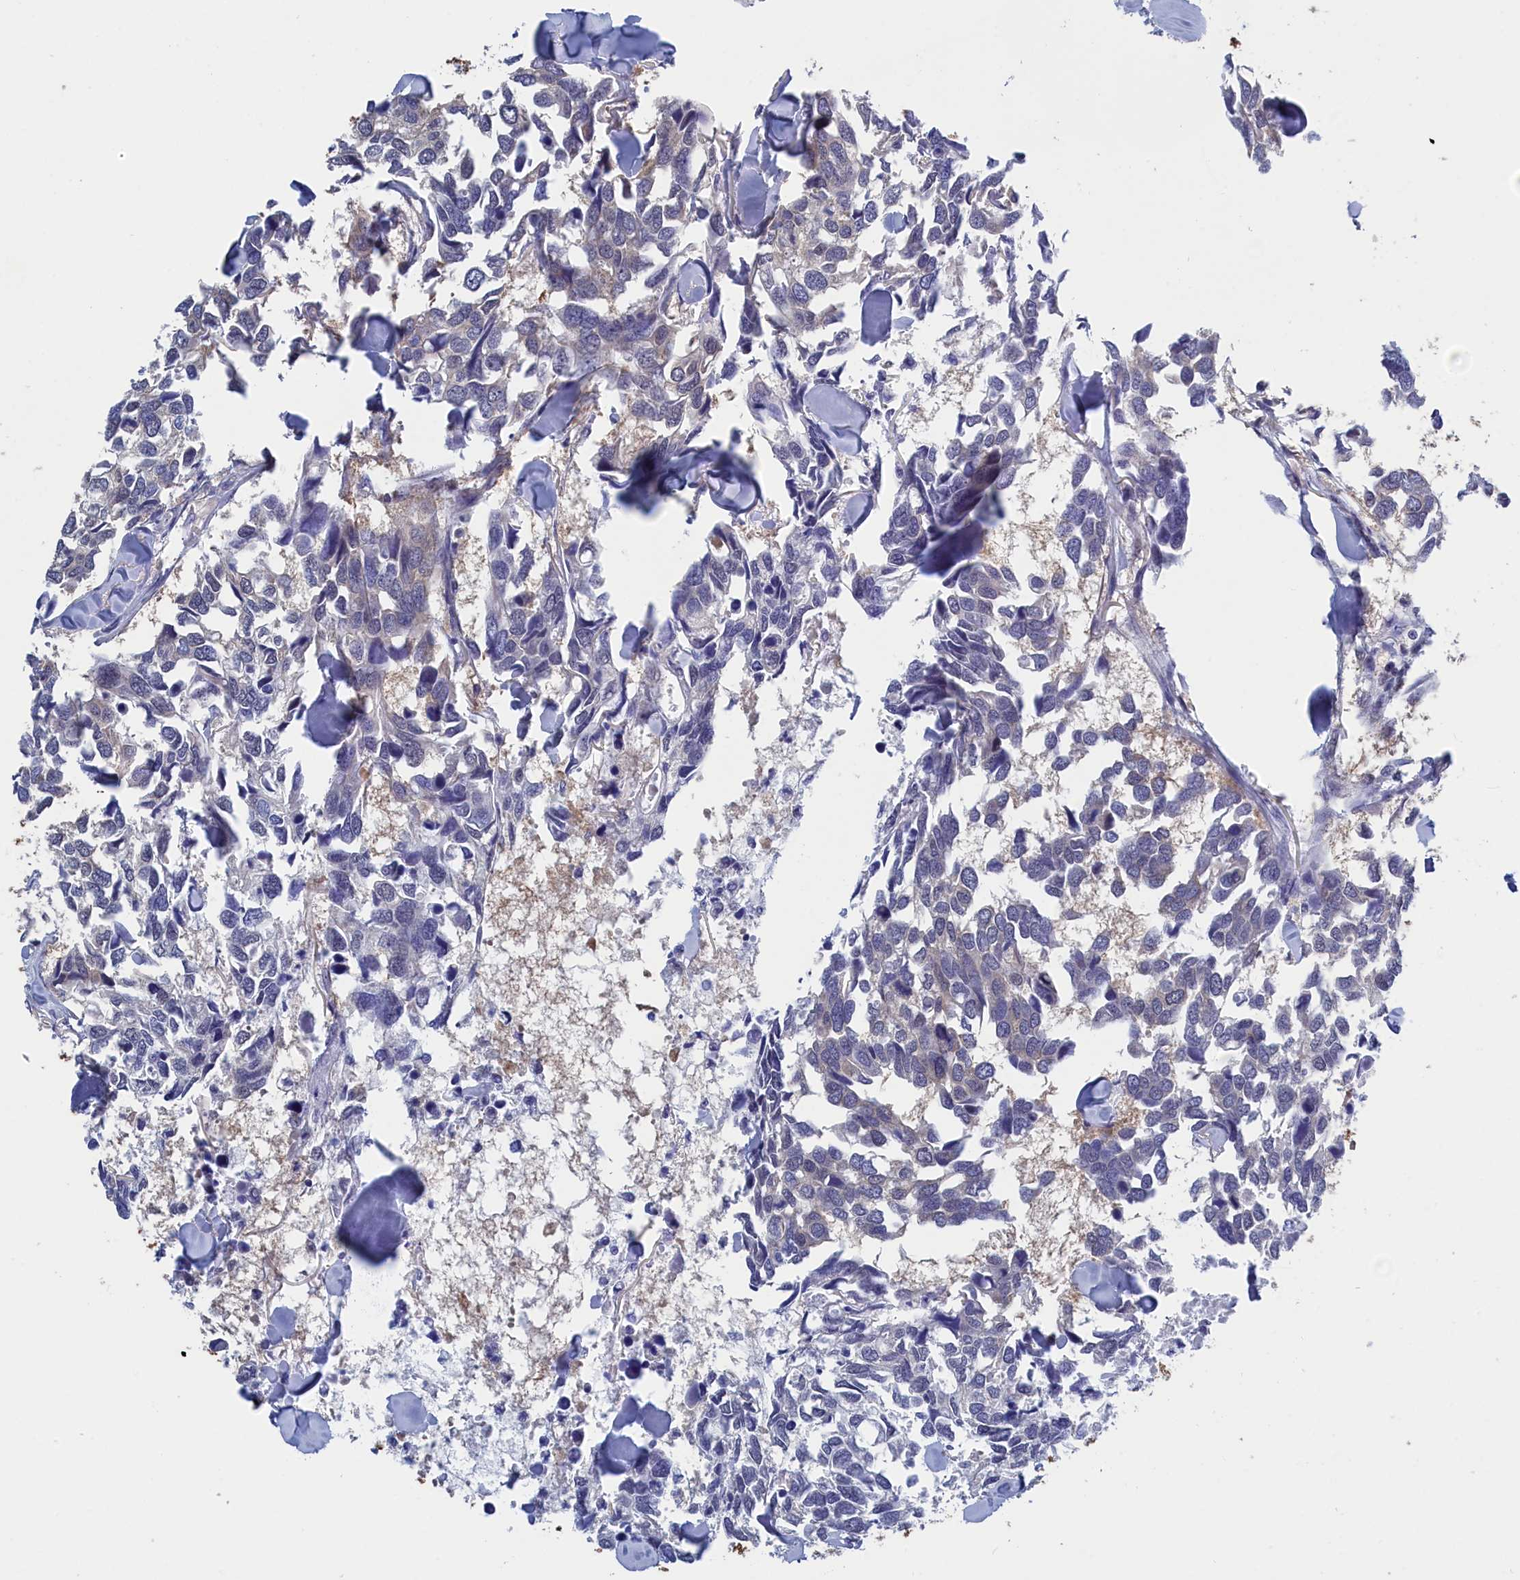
{"staining": {"intensity": "negative", "quantity": "none", "location": "none"}, "tissue": "breast cancer", "cell_type": "Tumor cells", "image_type": "cancer", "snomed": [{"axis": "morphology", "description": "Duct carcinoma"}, {"axis": "topography", "description": "Breast"}], "caption": "This is an immunohistochemistry image of human breast cancer (infiltrating ductal carcinoma). There is no expression in tumor cells.", "gene": "PGP", "patient": {"sex": "female", "age": 83}}